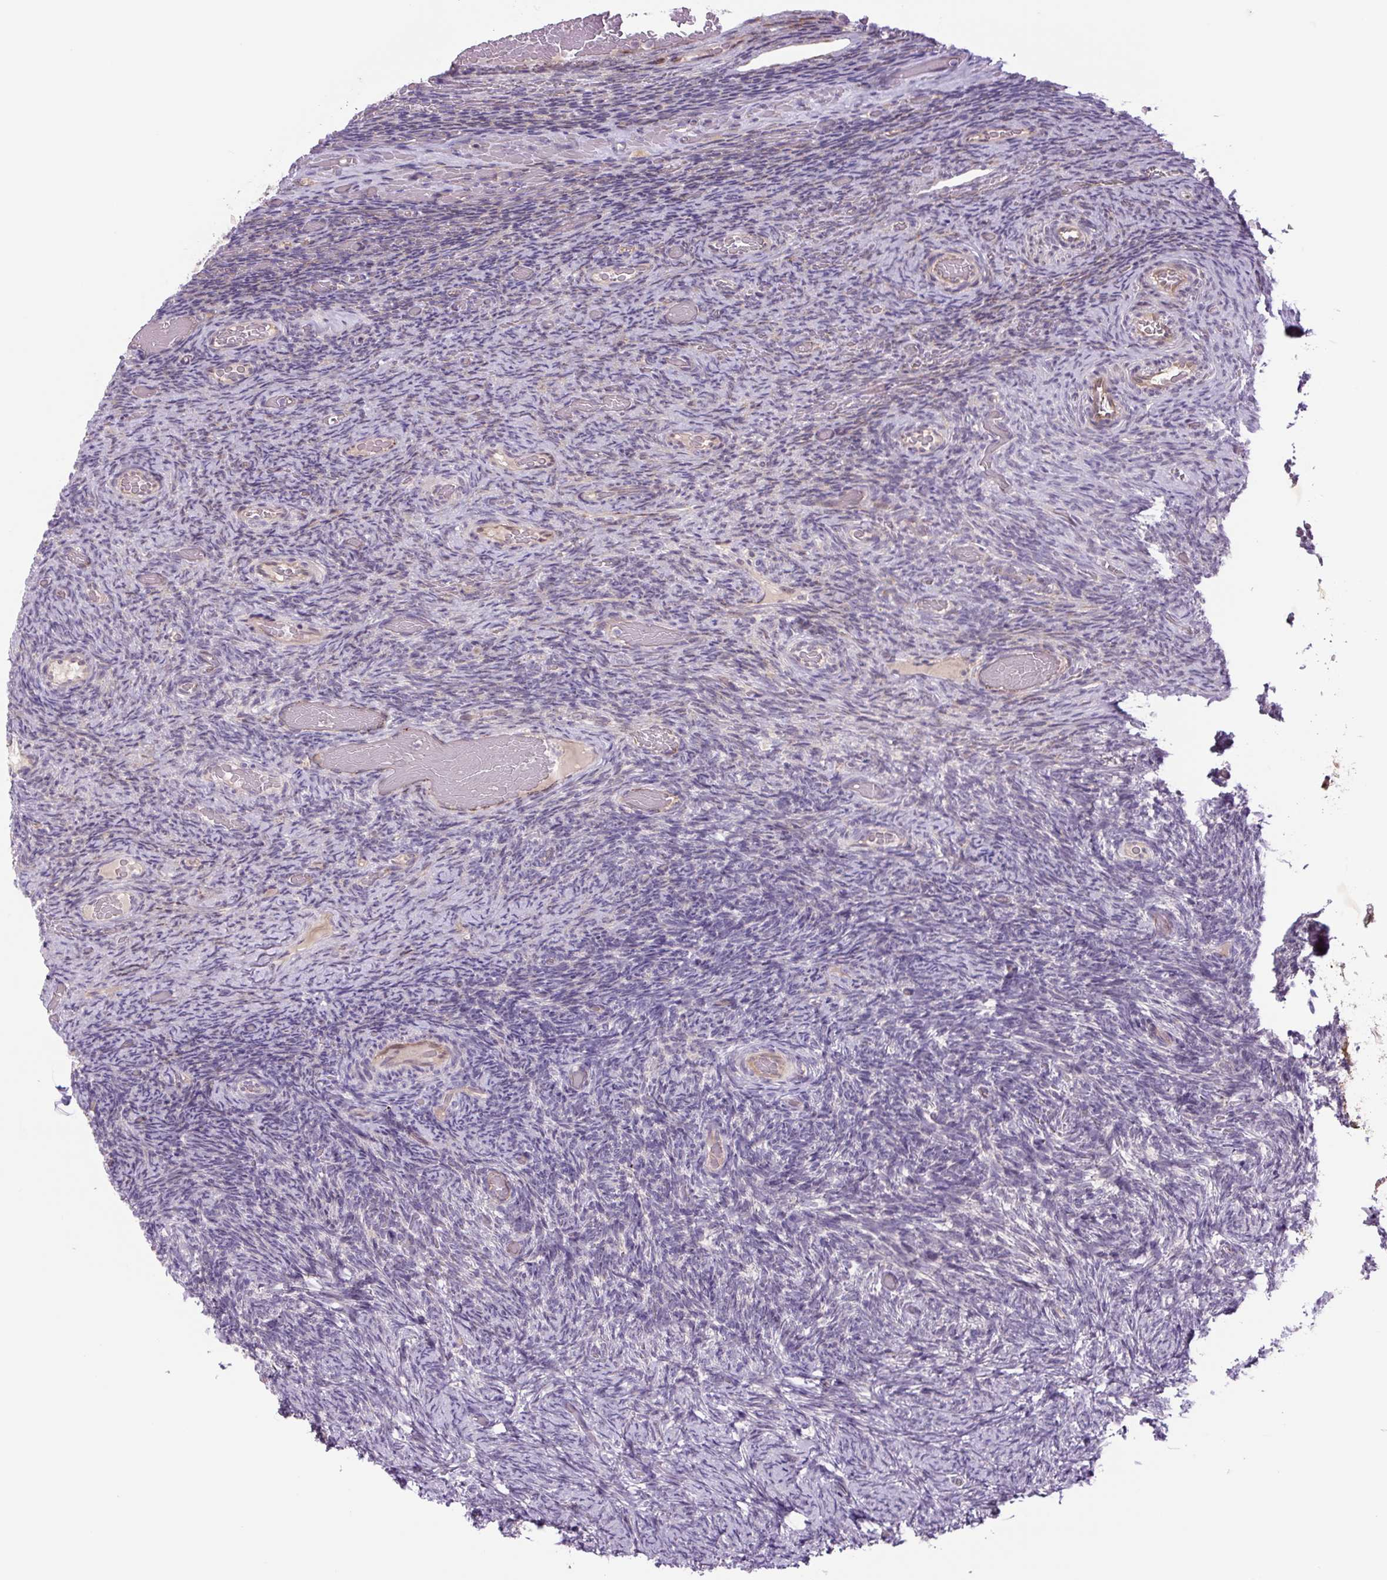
{"staining": {"intensity": "negative", "quantity": "none", "location": "none"}, "tissue": "ovary", "cell_type": "Ovarian stroma cells", "image_type": "normal", "snomed": [{"axis": "morphology", "description": "Normal tissue, NOS"}, {"axis": "topography", "description": "Ovary"}], "caption": "Immunohistochemistry (IHC) photomicrograph of normal ovary: human ovary stained with DAB reveals no significant protein staining in ovarian stroma cells. (DAB (3,3'-diaminobenzidine) IHC visualized using brightfield microscopy, high magnification).", "gene": "PLA2G4A", "patient": {"sex": "female", "age": 34}}